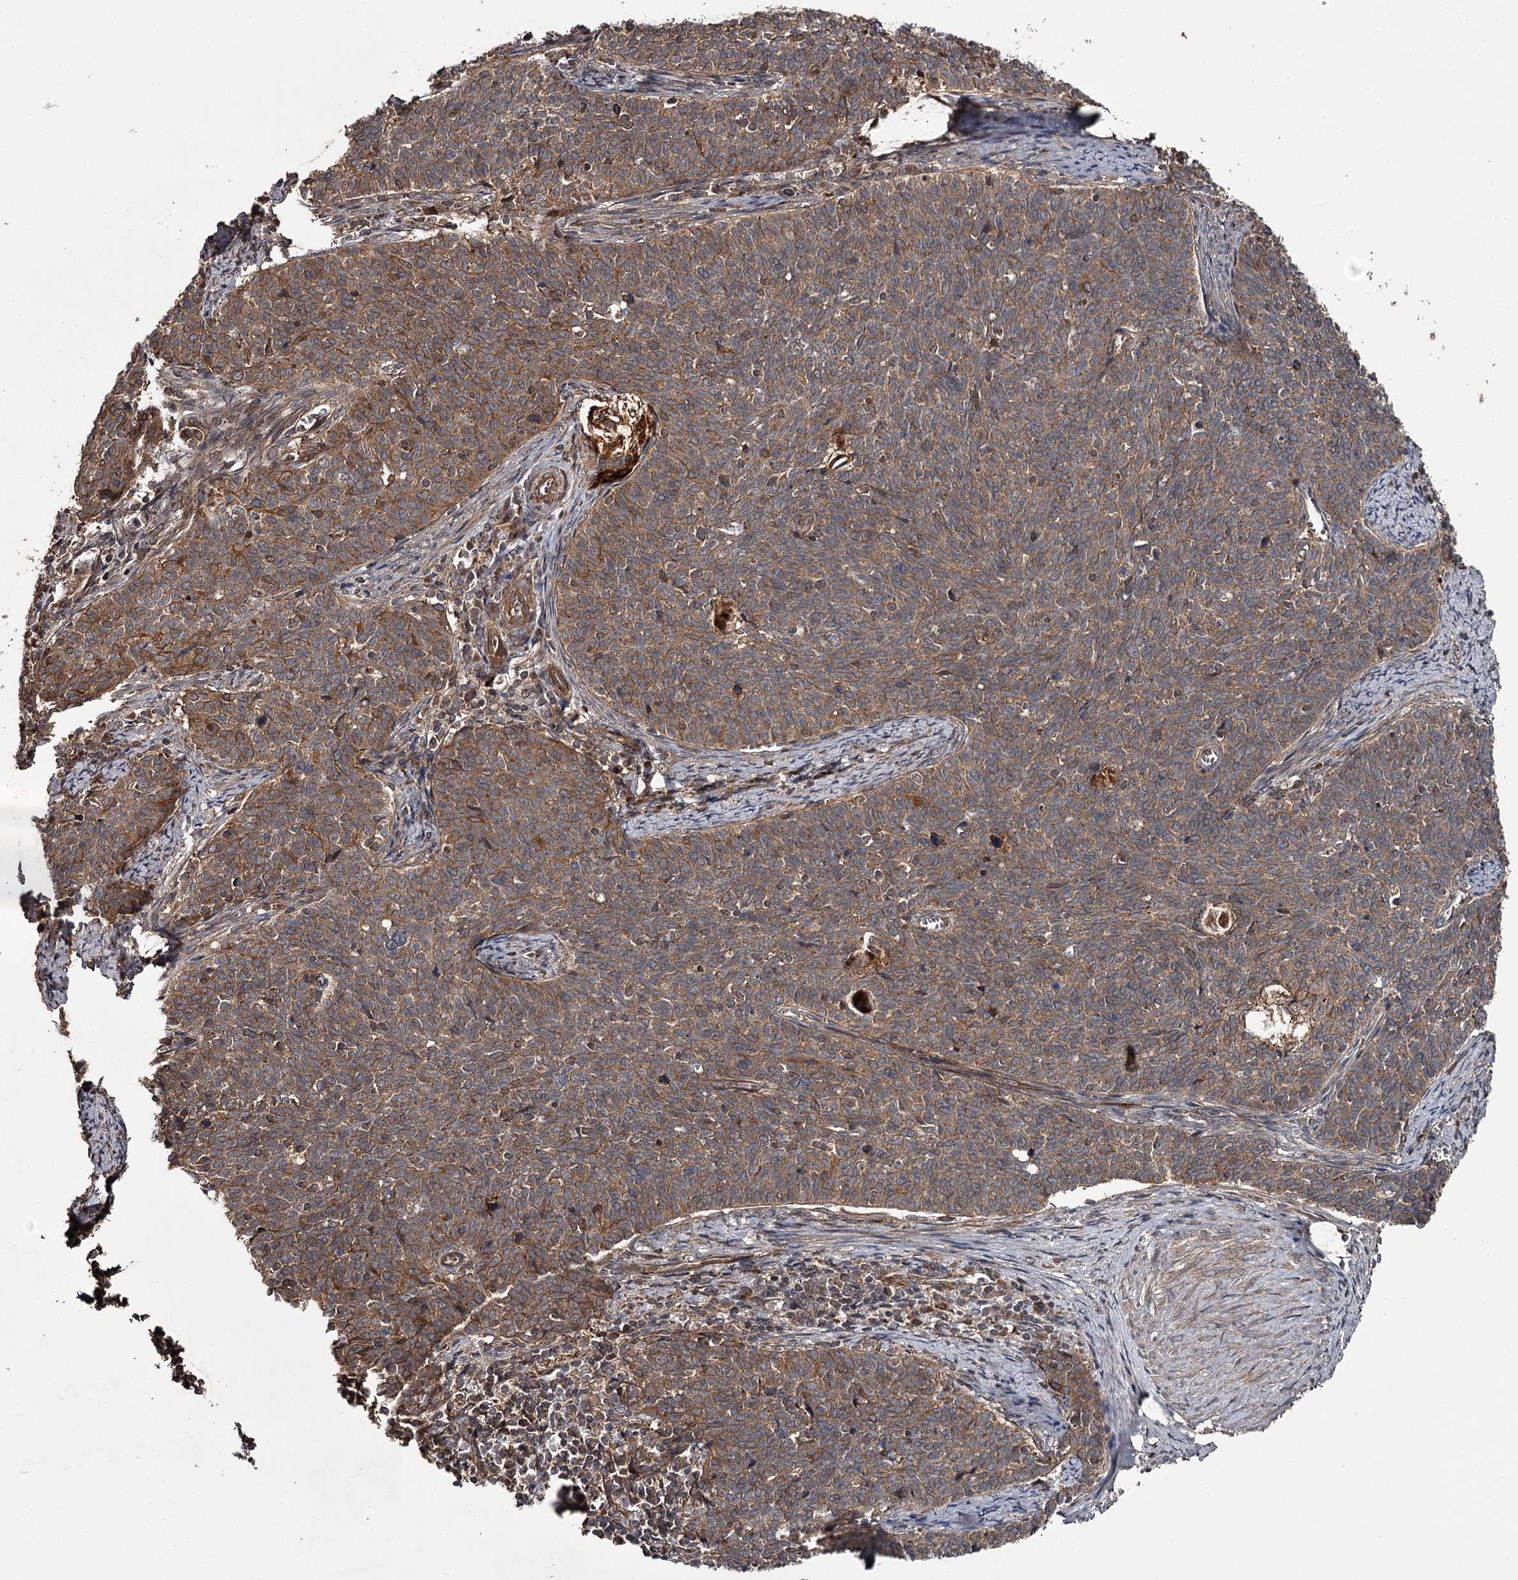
{"staining": {"intensity": "moderate", "quantity": ">75%", "location": "cytoplasmic/membranous"}, "tissue": "cervical cancer", "cell_type": "Tumor cells", "image_type": "cancer", "snomed": [{"axis": "morphology", "description": "Squamous cell carcinoma, NOS"}, {"axis": "topography", "description": "Cervix"}], "caption": "A photomicrograph of human cervical cancer stained for a protein reveals moderate cytoplasmic/membranous brown staining in tumor cells.", "gene": "RAB21", "patient": {"sex": "female", "age": 39}}